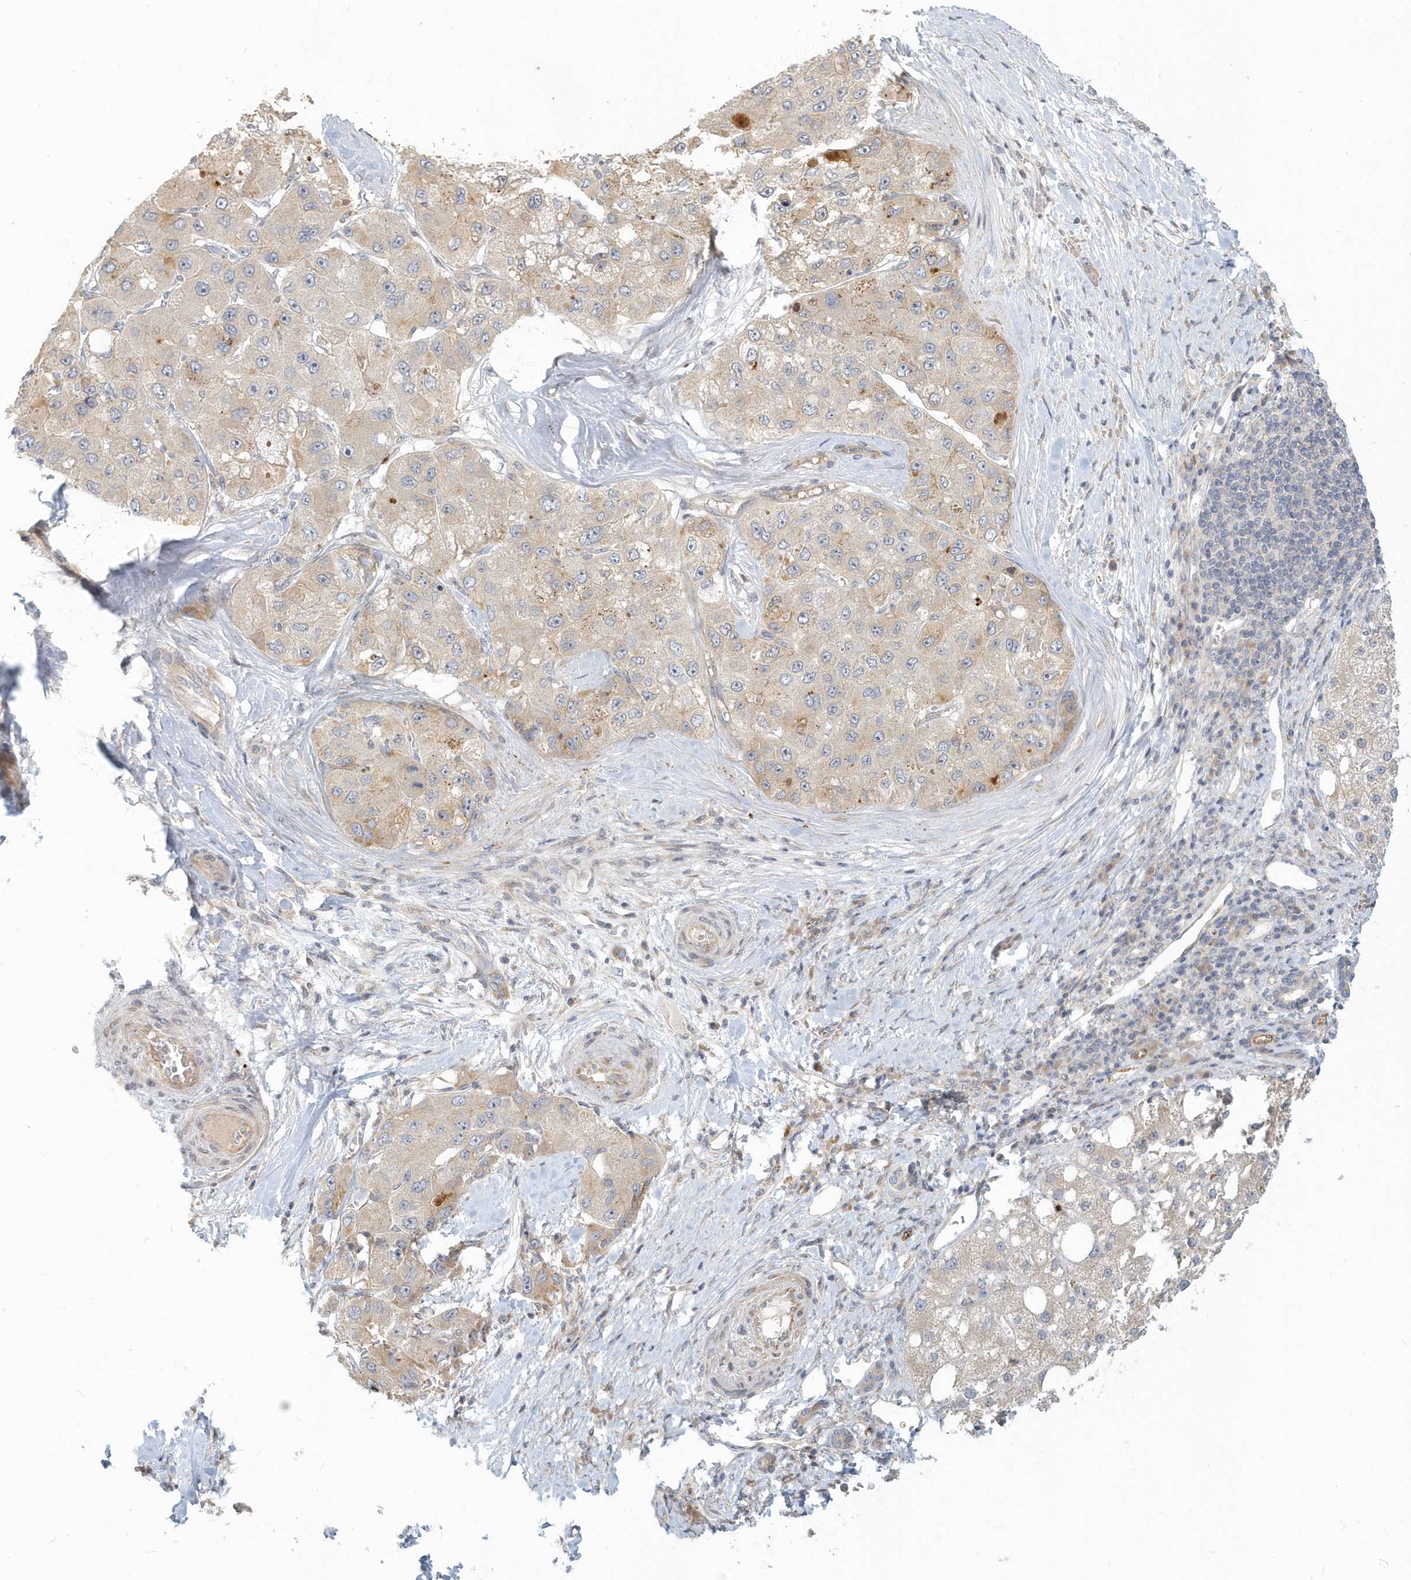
{"staining": {"intensity": "weak", "quantity": "25%-75%", "location": "cytoplasmic/membranous"}, "tissue": "liver cancer", "cell_type": "Tumor cells", "image_type": "cancer", "snomed": [{"axis": "morphology", "description": "Carcinoma, Hepatocellular, NOS"}, {"axis": "topography", "description": "Liver"}], "caption": "Tumor cells show low levels of weak cytoplasmic/membranous positivity in about 25%-75% of cells in liver cancer.", "gene": "NAPB", "patient": {"sex": "male", "age": 80}}